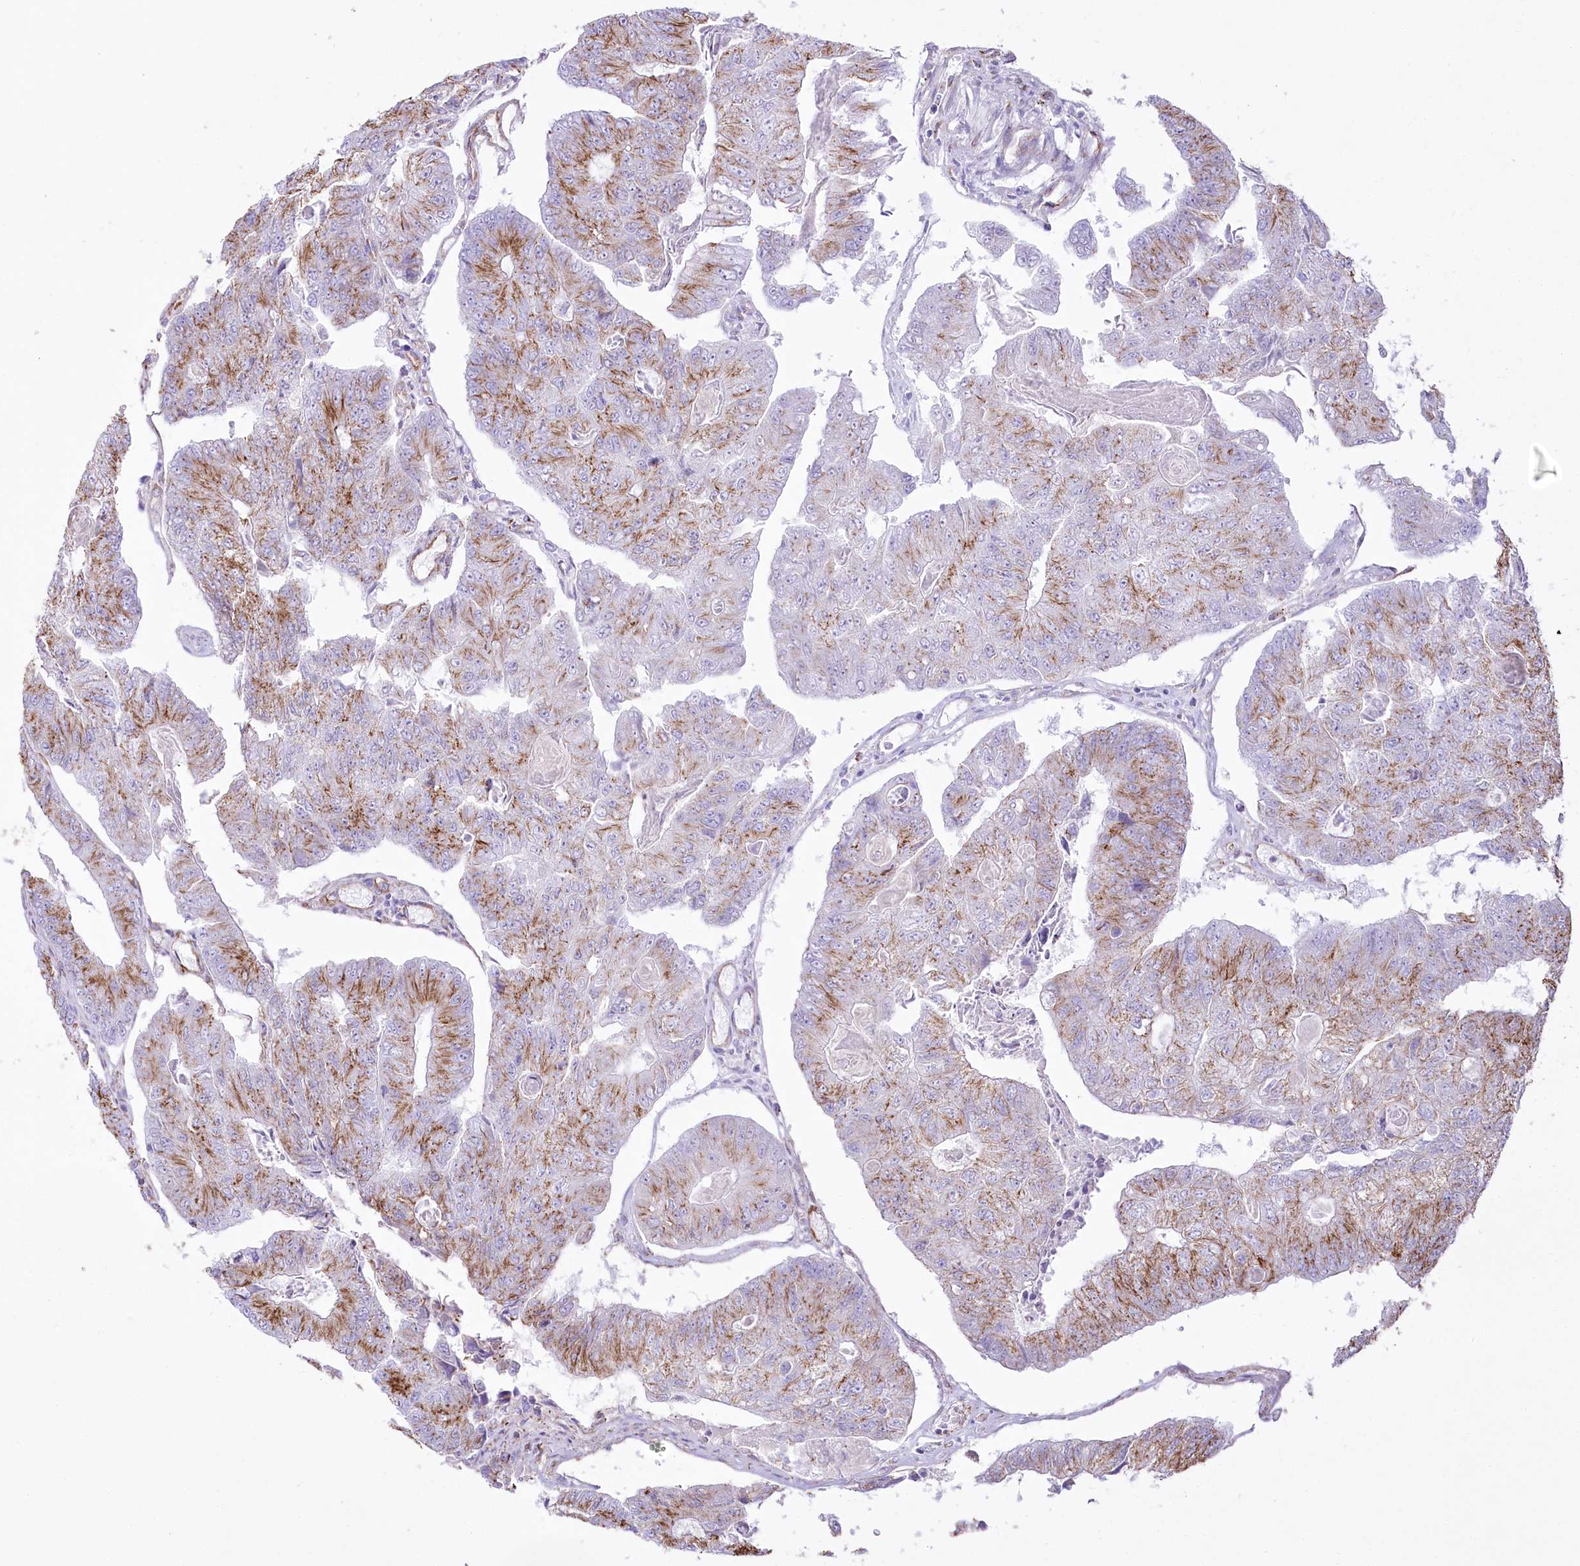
{"staining": {"intensity": "moderate", "quantity": "25%-75%", "location": "cytoplasmic/membranous"}, "tissue": "colorectal cancer", "cell_type": "Tumor cells", "image_type": "cancer", "snomed": [{"axis": "morphology", "description": "Adenocarcinoma, NOS"}, {"axis": "topography", "description": "Colon"}], "caption": "Immunohistochemistry of colorectal cancer demonstrates medium levels of moderate cytoplasmic/membranous expression in approximately 25%-75% of tumor cells.", "gene": "FAM216A", "patient": {"sex": "female", "age": 67}}